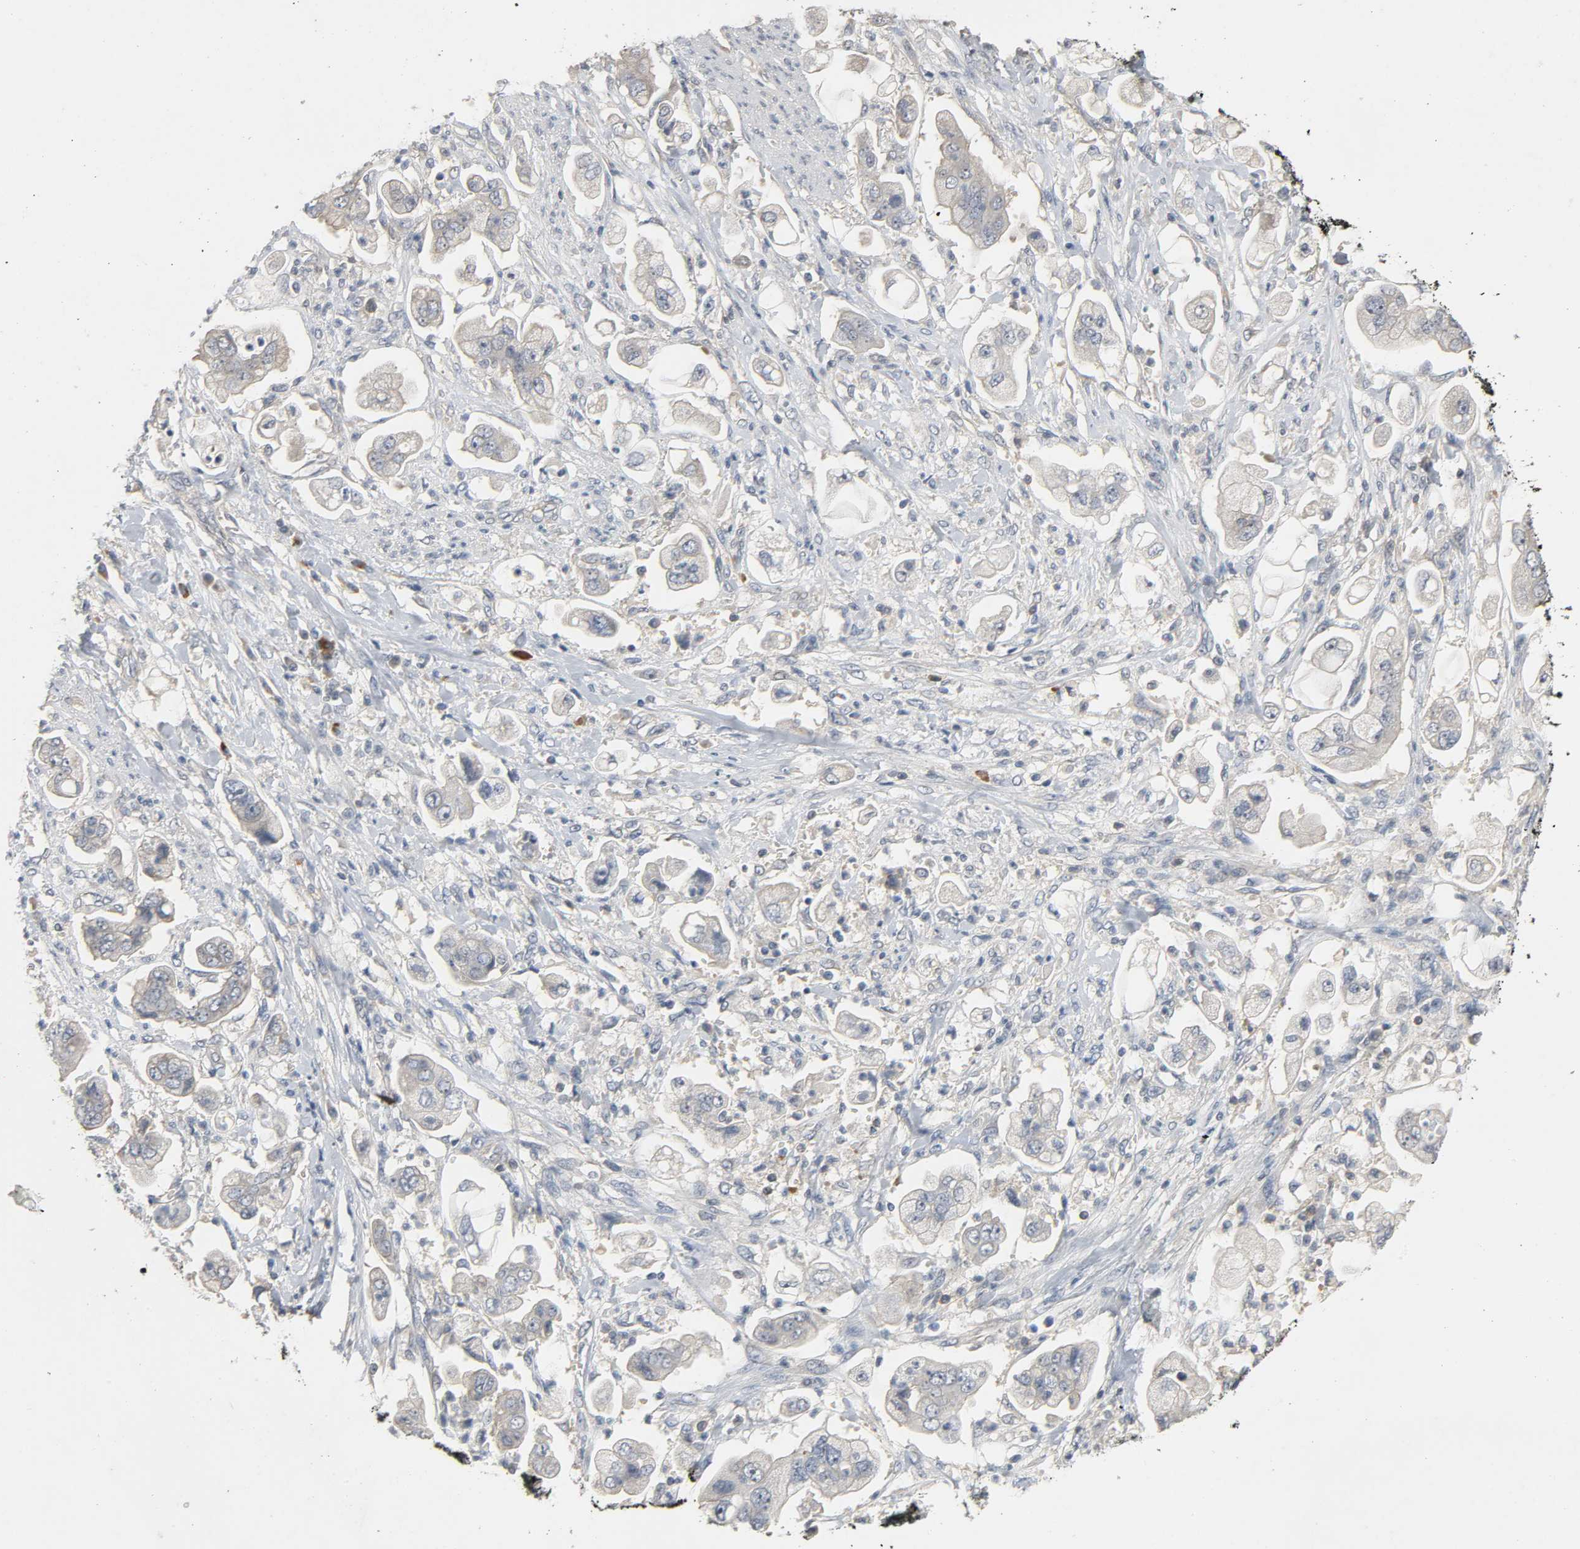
{"staining": {"intensity": "negative", "quantity": "none", "location": "none"}, "tissue": "stomach cancer", "cell_type": "Tumor cells", "image_type": "cancer", "snomed": [{"axis": "morphology", "description": "Adenocarcinoma, NOS"}, {"axis": "topography", "description": "Stomach"}], "caption": "Human adenocarcinoma (stomach) stained for a protein using immunohistochemistry demonstrates no expression in tumor cells.", "gene": "CD4", "patient": {"sex": "male", "age": 62}}